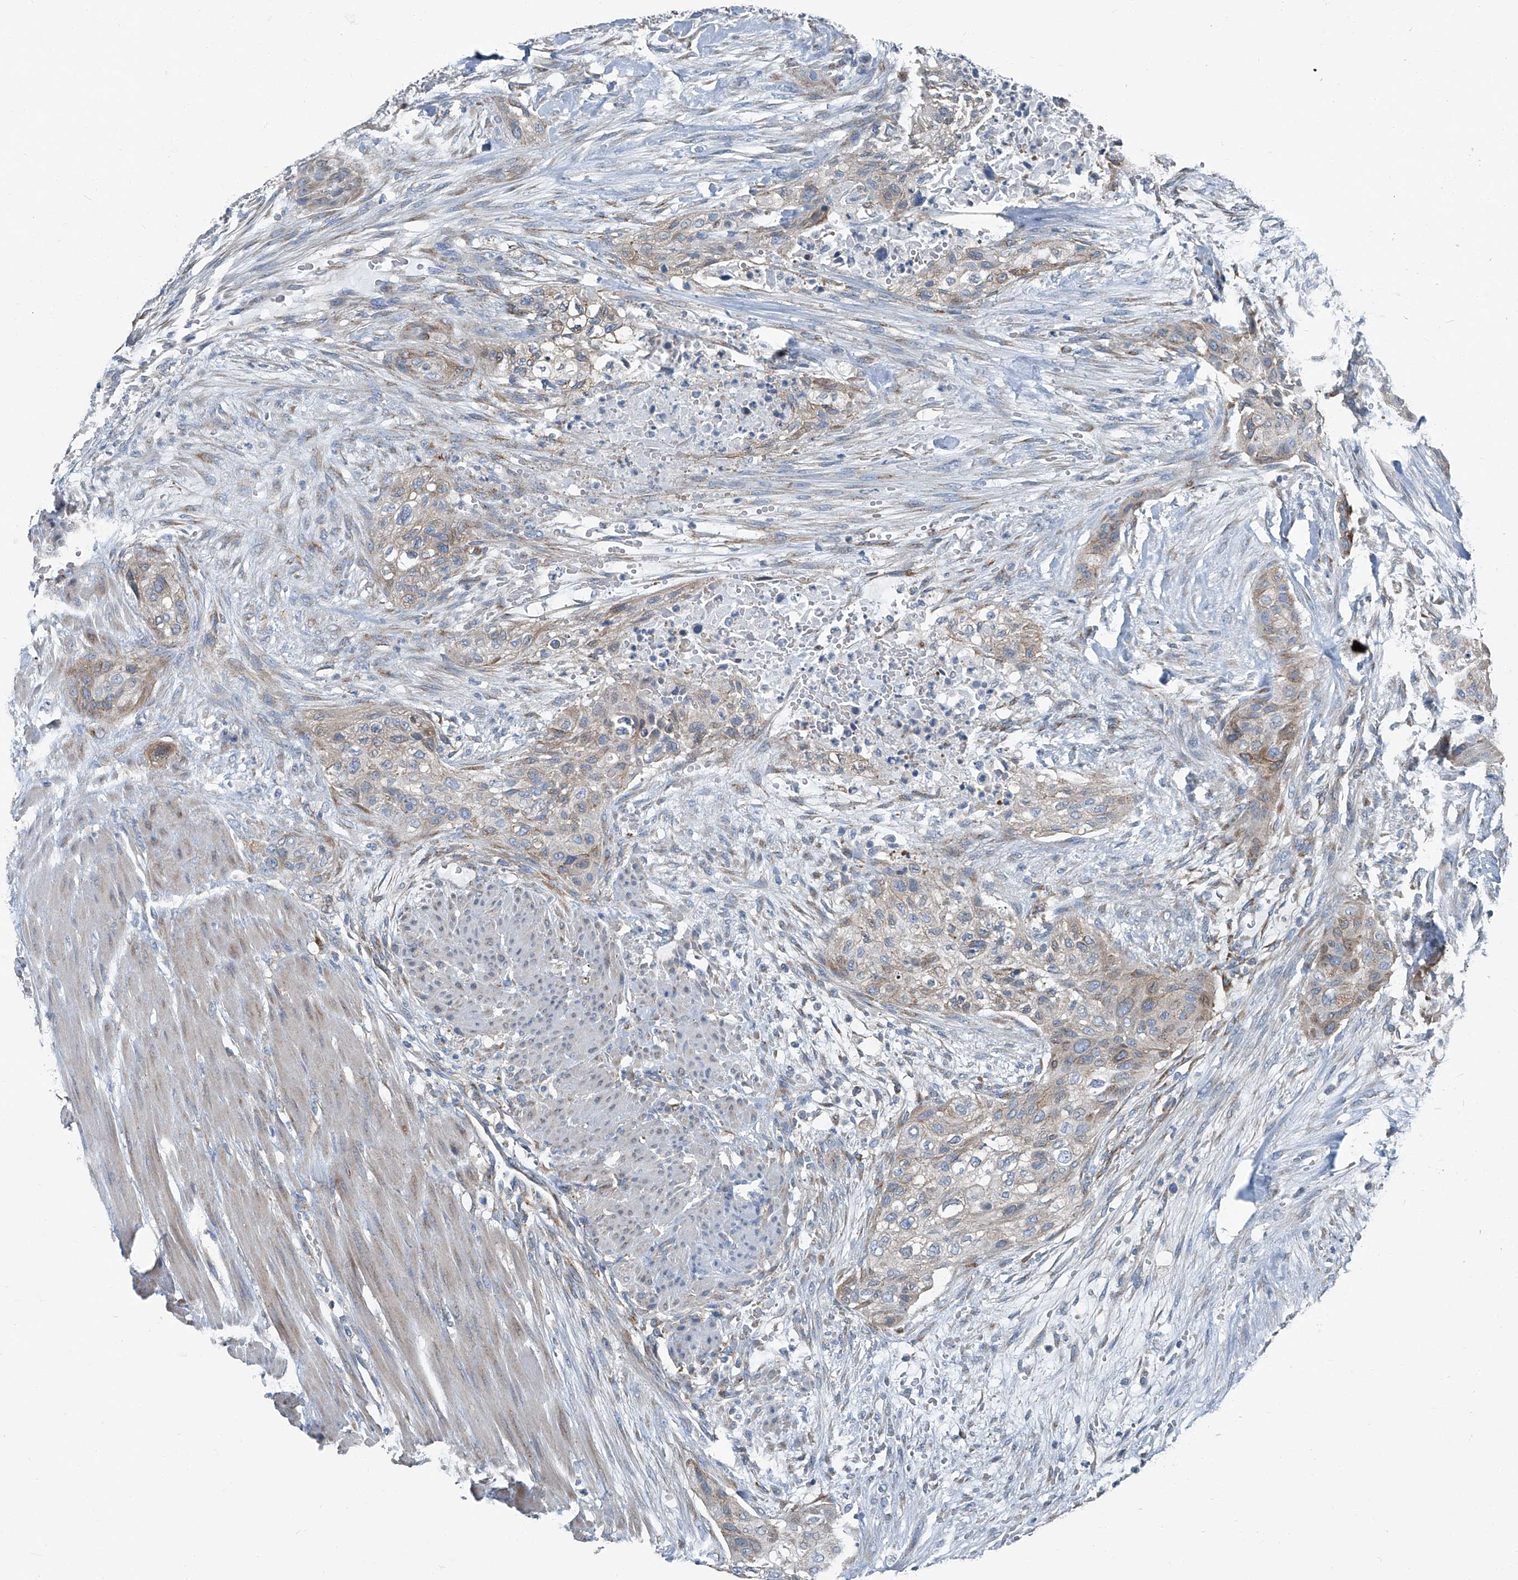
{"staining": {"intensity": "weak", "quantity": "<25%", "location": "cytoplasmic/membranous"}, "tissue": "urothelial cancer", "cell_type": "Tumor cells", "image_type": "cancer", "snomed": [{"axis": "morphology", "description": "Urothelial carcinoma, High grade"}, {"axis": "topography", "description": "Urinary bladder"}], "caption": "An IHC micrograph of high-grade urothelial carcinoma is shown. There is no staining in tumor cells of high-grade urothelial carcinoma.", "gene": "SEPTIN7", "patient": {"sex": "male", "age": 35}}